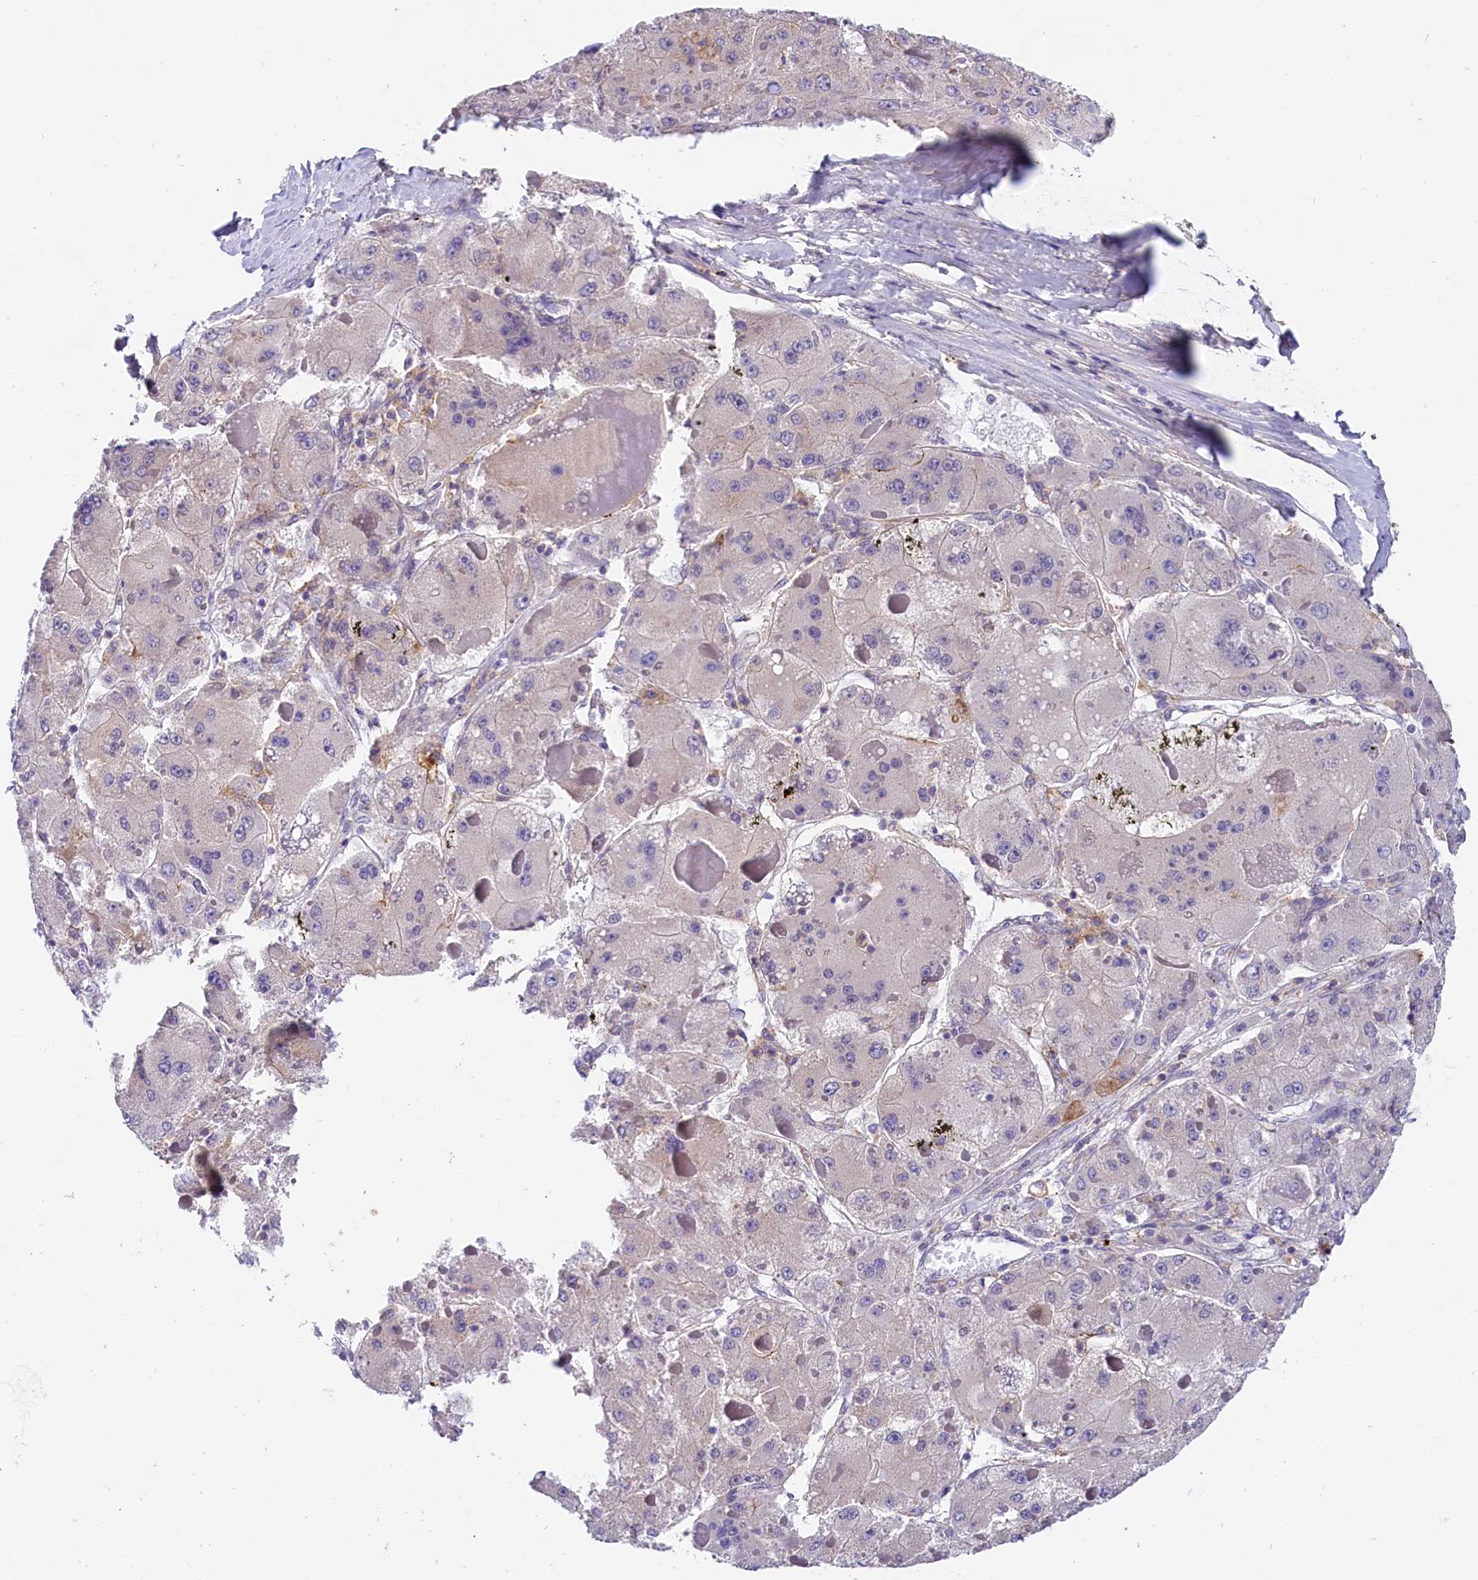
{"staining": {"intensity": "negative", "quantity": "none", "location": "none"}, "tissue": "liver cancer", "cell_type": "Tumor cells", "image_type": "cancer", "snomed": [{"axis": "morphology", "description": "Carcinoma, Hepatocellular, NOS"}, {"axis": "topography", "description": "Liver"}], "caption": "An immunohistochemistry micrograph of liver cancer is shown. There is no staining in tumor cells of liver cancer.", "gene": "OAS3", "patient": {"sex": "female", "age": 73}}